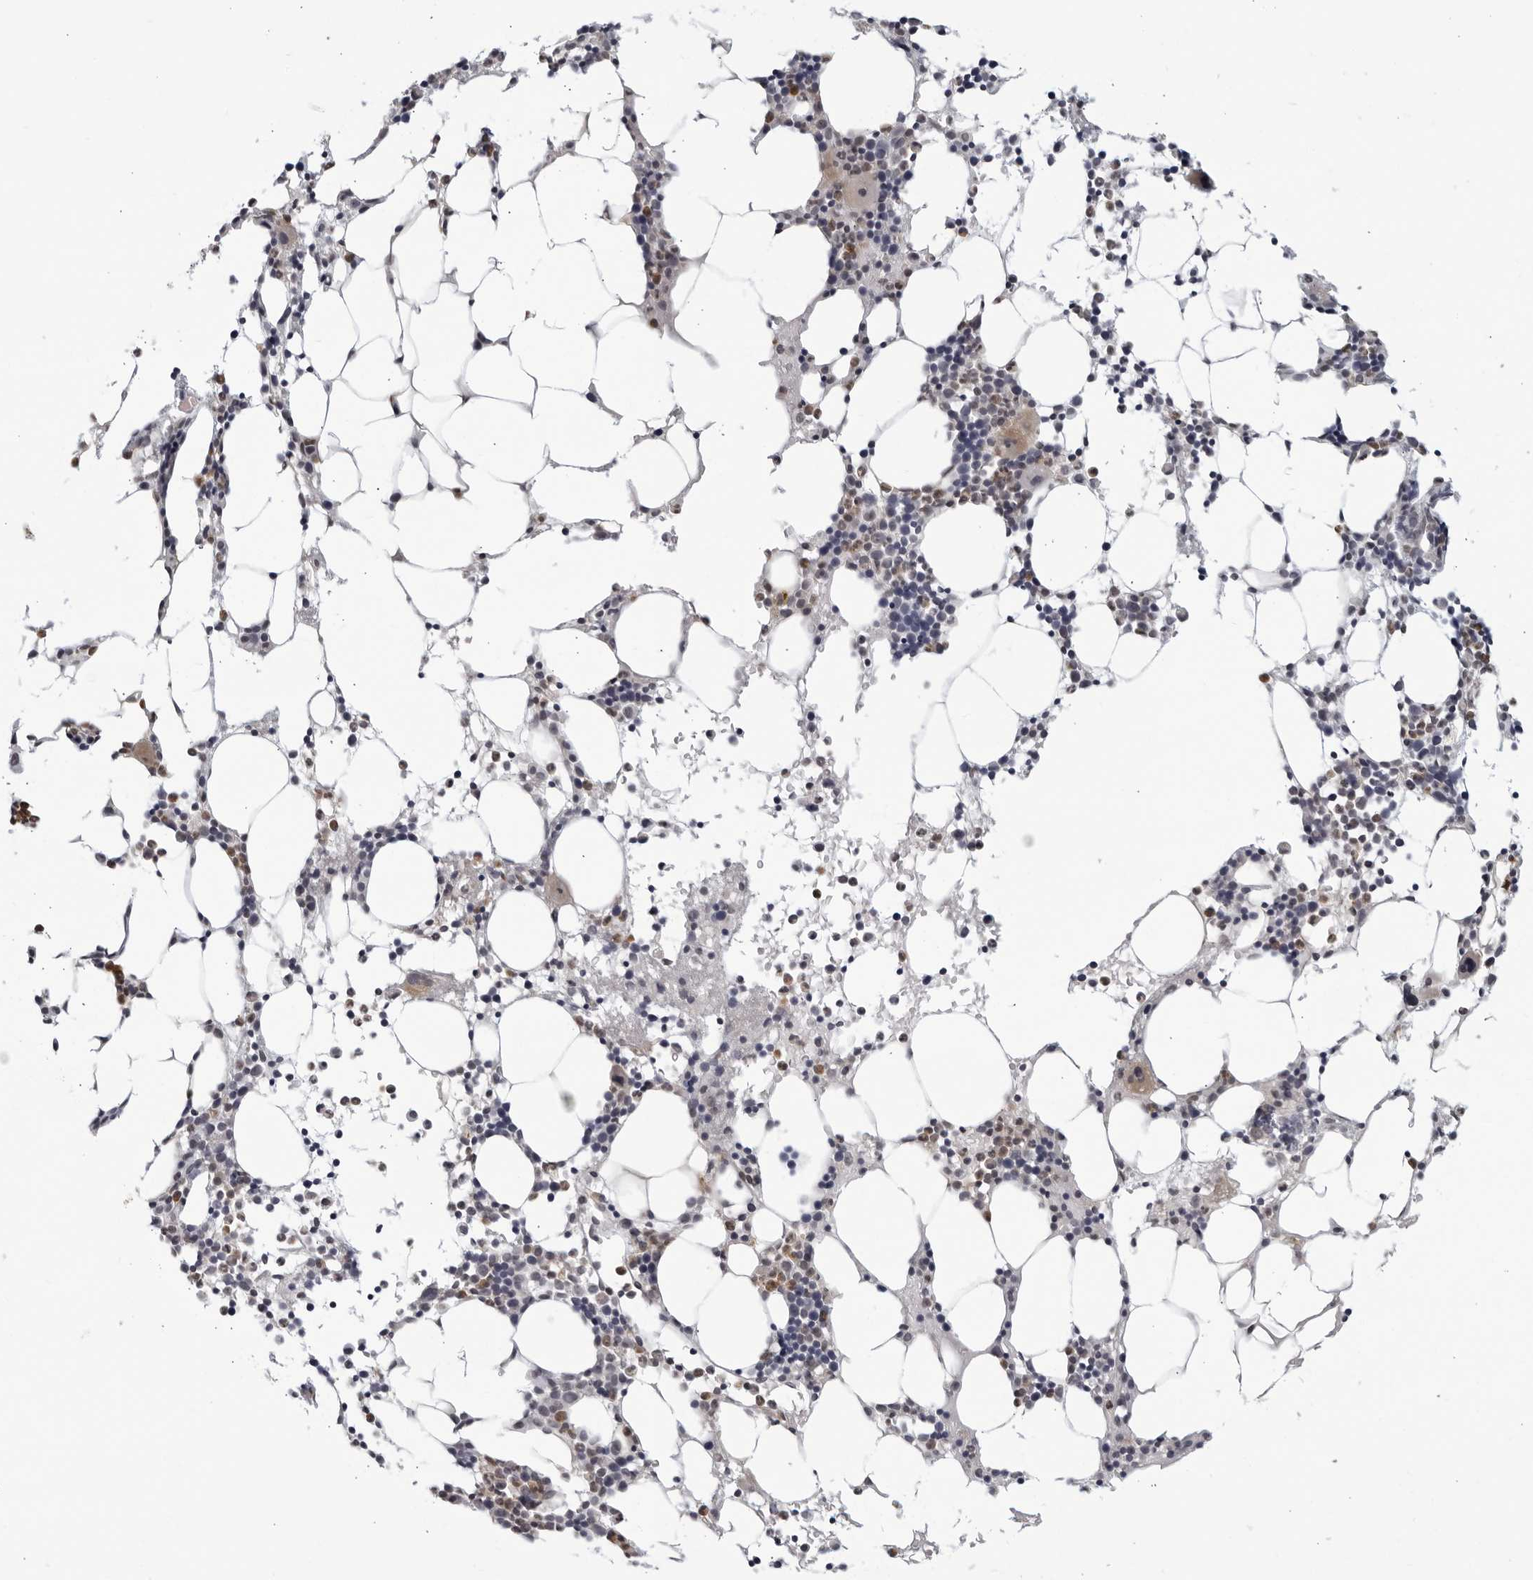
{"staining": {"intensity": "weak", "quantity": "25%-75%", "location": "nuclear"}, "tissue": "bone marrow", "cell_type": "Hematopoietic cells", "image_type": "normal", "snomed": [{"axis": "morphology", "description": "Normal tissue, NOS"}, {"axis": "morphology", "description": "Inflammation, NOS"}, {"axis": "topography", "description": "Bone marrow"}], "caption": "Protein staining displays weak nuclear positivity in approximately 25%-75% of hematopoietic cells in benign bone marrow.", "gene": "CC2D1B", "patient": {"sex": "male", "age": 31}}